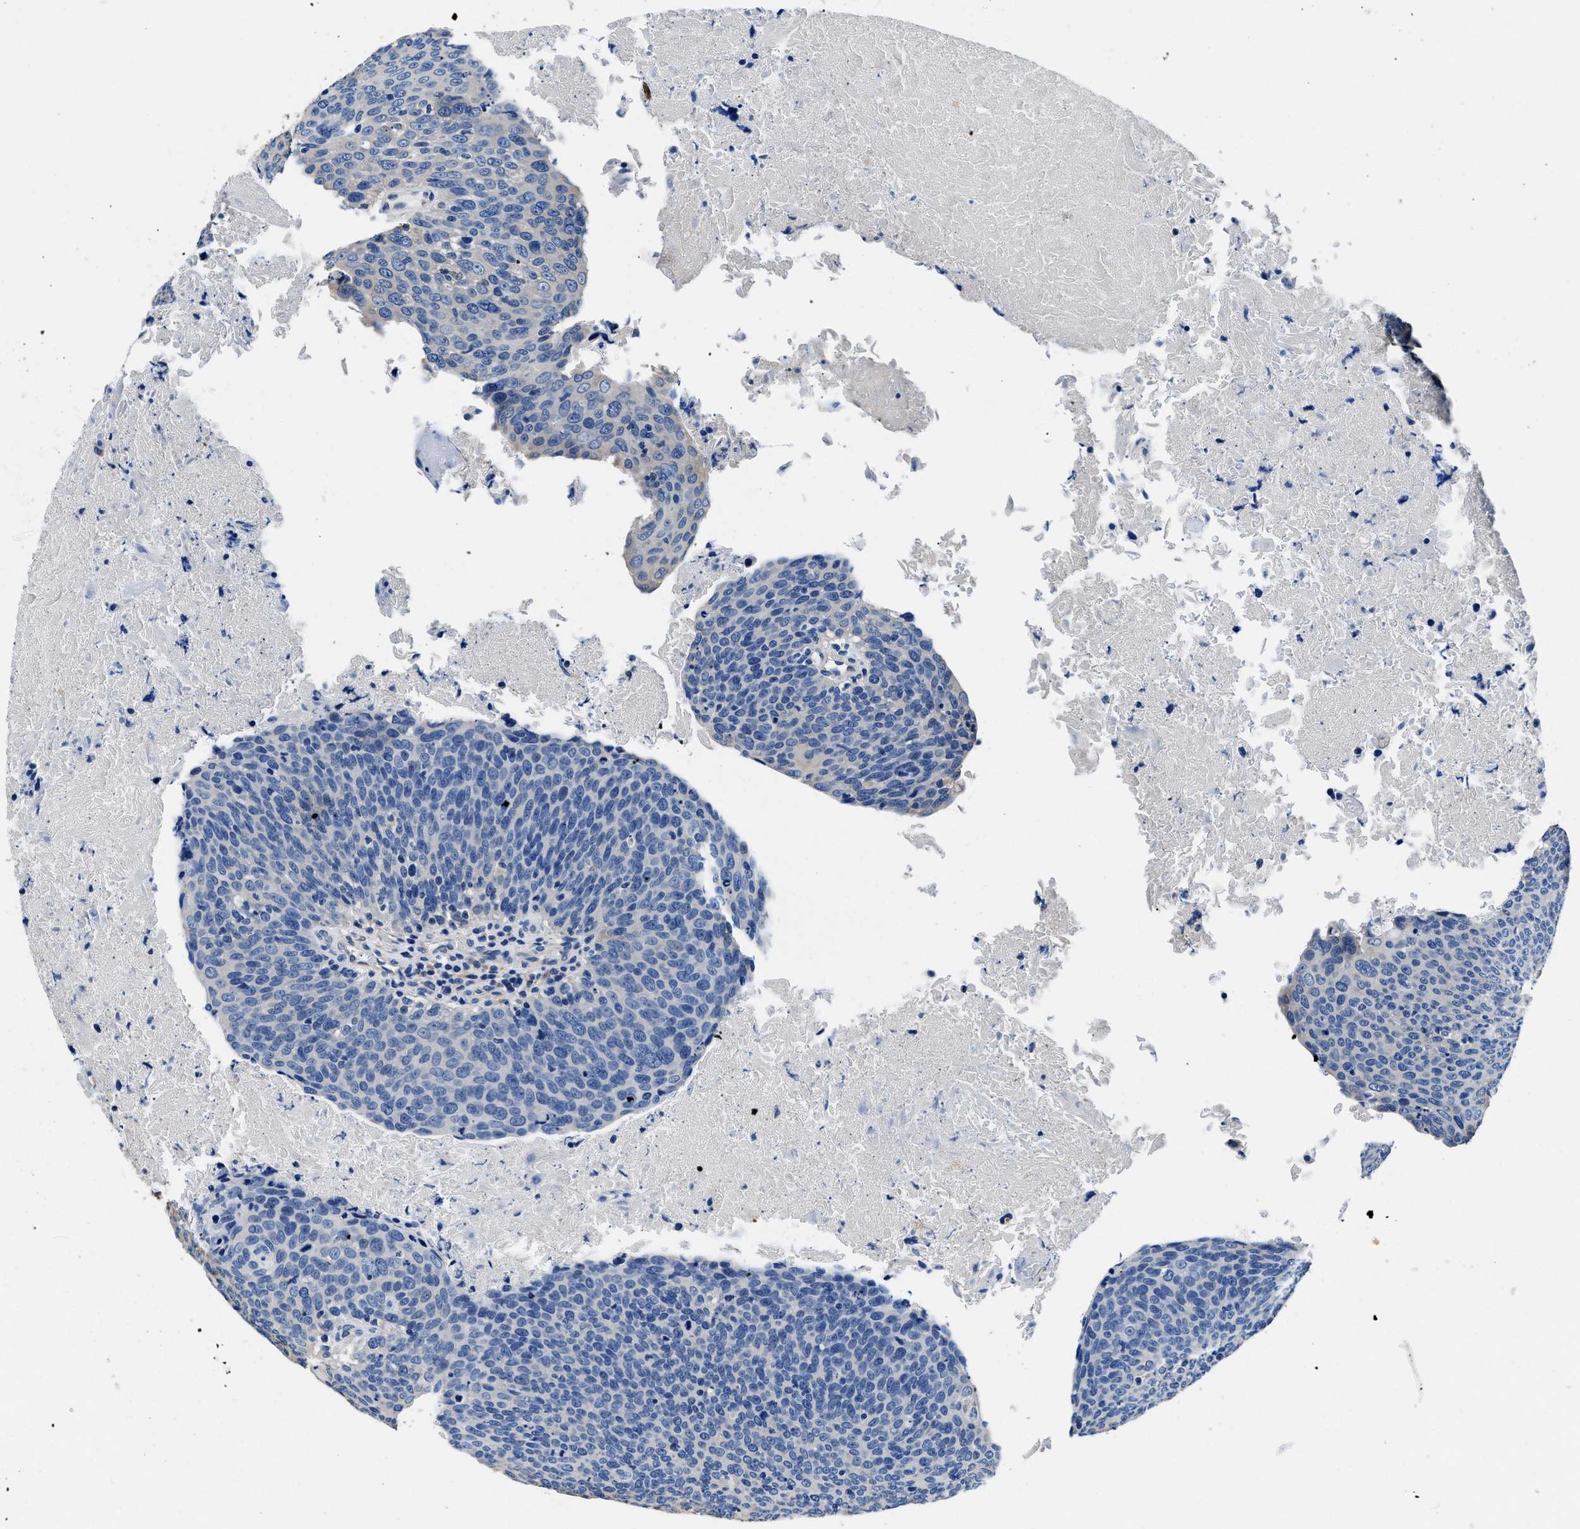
{"staining": {"intensity": "negative", "quantity": "none", "location": "none"}, "tissue": "head and neck cancer", "cell_type": "Tumor cells", "image_type": "cancer", "snomed": [{"axis": "morphology", "description": "Squamous cell carcinoma, NOS"}, {"axis": "morphology", "description": "Squamous cell carcinoma, metastatic, NOS"}, {"axis": "topography", "description": "Lymph node"}, {"axis": "topography", "description": "Head-Neck"}], "caption": "The image exhibits no staining of tumor cells in head and neck cancer (squamous cell carcinoma).", "gene": "NEU1", "patient": {"sex": "male", "age": 62}}